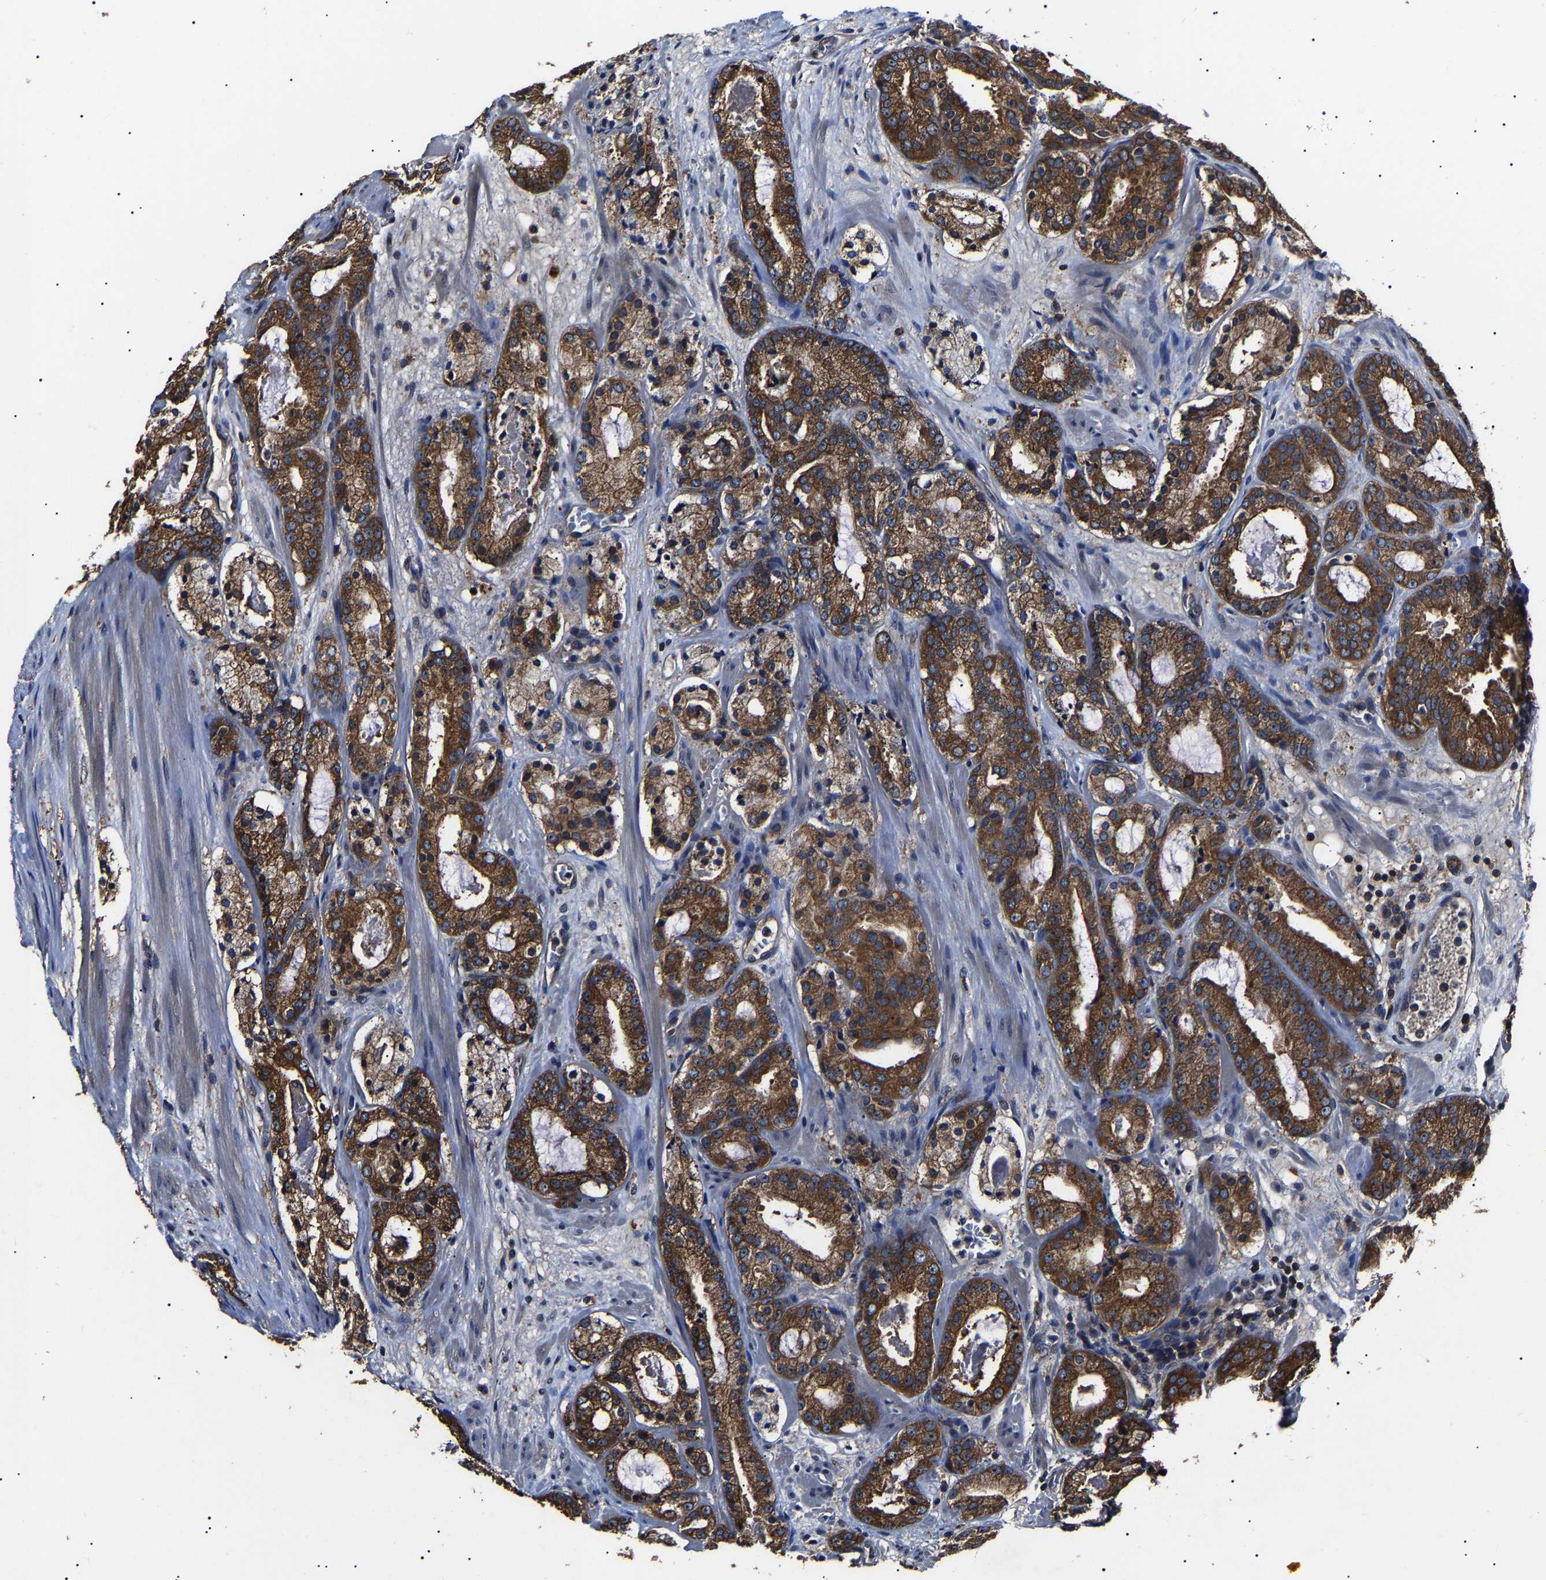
{"staining": {"intensity": "moderate", "quantity": ">75%", "location": "cytoplasmic/membranous"}, "tissue": "prostate cancer", "cell_type": "Tumor cells", "image_type": "cancer", "snomed": [{"axis": "morphology", "description": "Adenocarcinoma, Low grade"}, {"axis": "topography", "description": "Prostate"}], "caption": "Tumor cells demonstrate moderate cytoplasmic/membranous expression in approximately >75% of cells in prostate adenocarcinoma (low-grade). (Stains: DAB in brown, nuclei in blue, Microscopy: brightfield microscopy at high magnification).", "gene": "CCT8", "patient": {"sex": "male", "age": 69}}